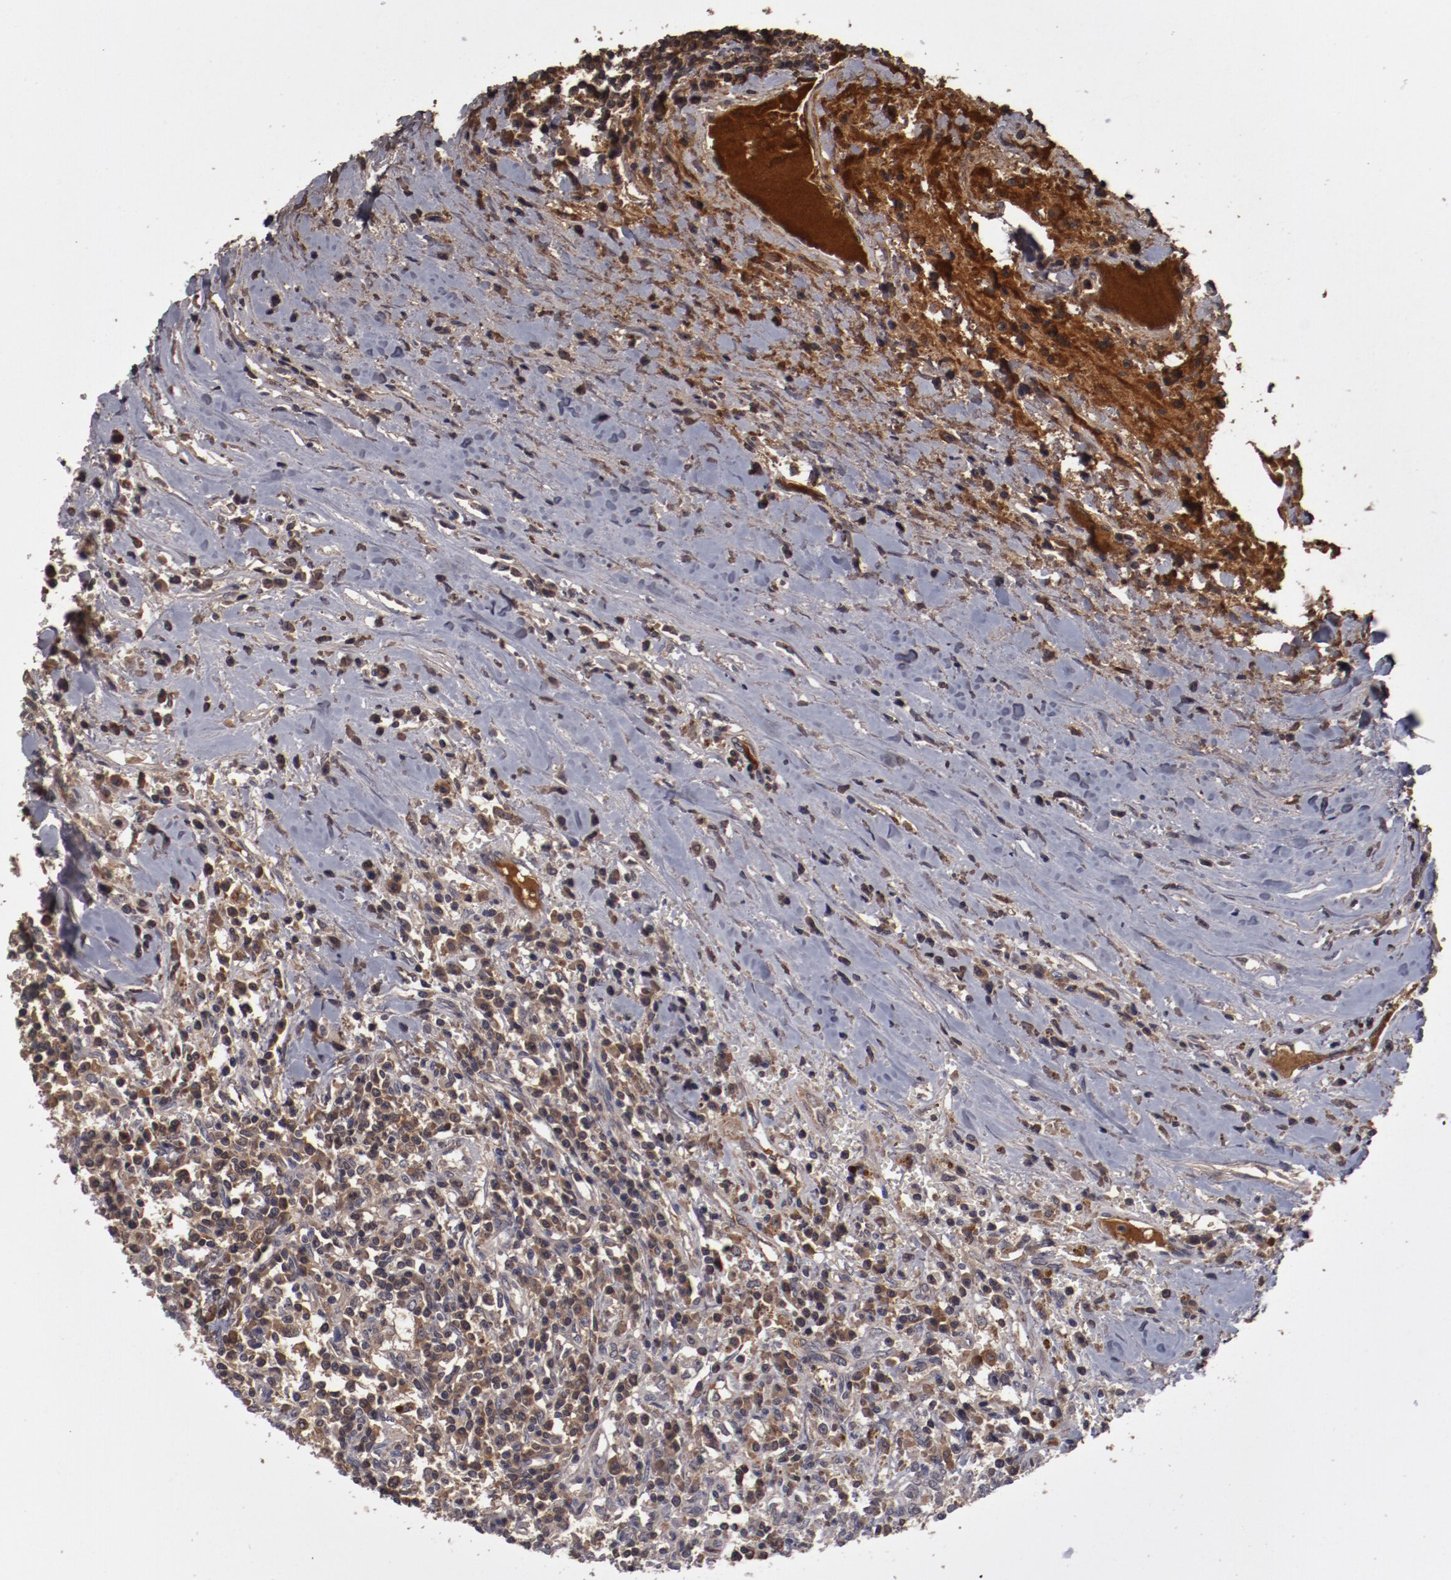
{"staining": {"intensity": "strong", "quantity": ">75%", "location": "cytoplasmic/membranous"}, "tissue": "renal cancer", "cell_type": "Tumor cells", "image_type": "cancer", "snomed": [{"axis": "morphology", "description": "Adenocarcinoma, NOS"}, {"axis": "topography", "description": "Kidney"}], "caption": "Protein staining displays strong cytoplasmic/membranous expression in approximately >75% of tumor cells in adenocarcinoma (renal).", "gene": "CP", "patient": {"sex": "male", "age": 82}}